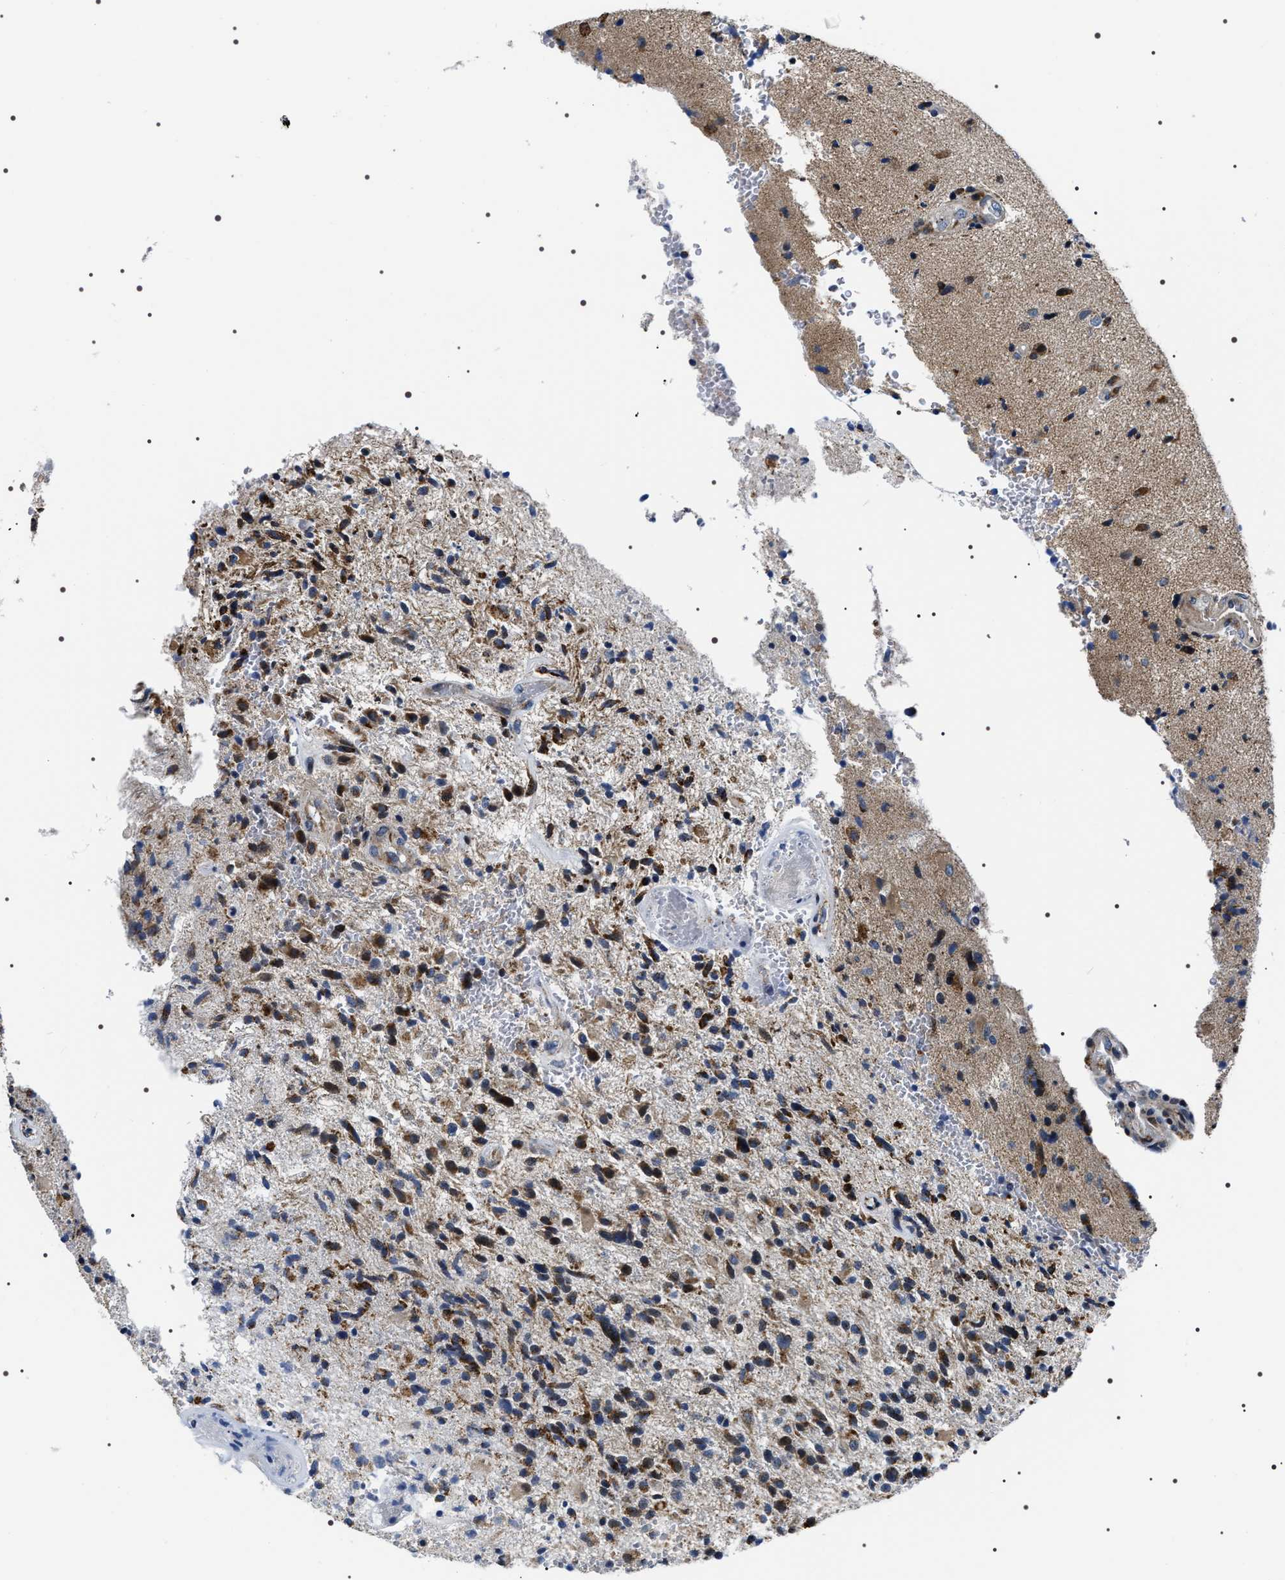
{"staining": {"intensity": "moderate", "quantity": ">75%", "location": "cytoplasmic/membranous"}, "tissue": "glioma", "cell_type": "Tumor cells", "image_type": "cancer", "snomed": [{"axis": "morphology", "description": "Glioma, malignant, High grade"}, {"axis": "topography", "description": "Brain"}], "caption": "Approximately >75% of tumor cells in human malignant glioma (high-grade) demonstrate moderate cytoplasmic/membranous protein positivity as visualized by brown immunohistochemical staining.", "gene": "NTMT1", "patient": {"sex": "male", "age": 72}}